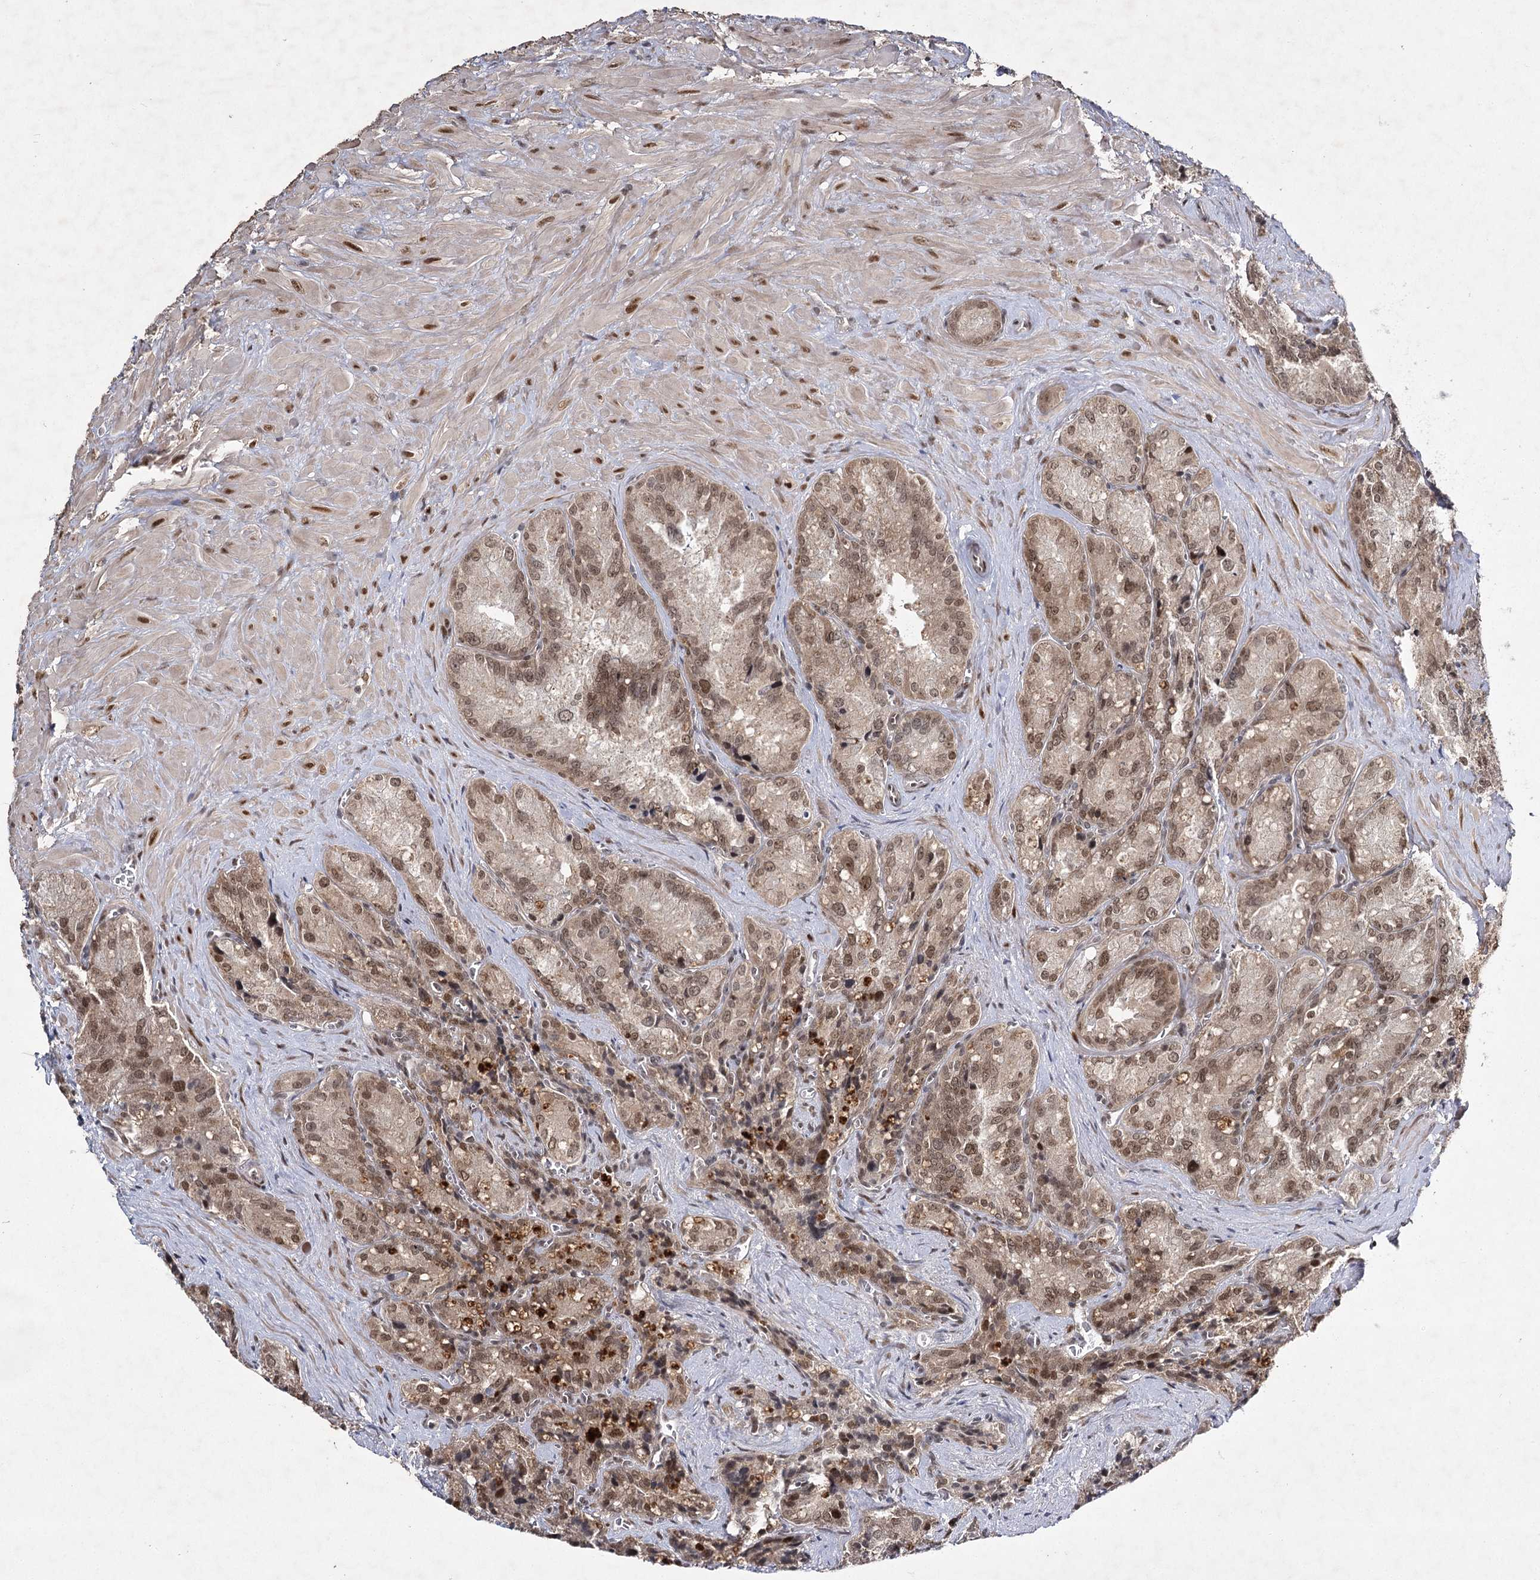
{"staining": {"intensity": "moderate", "quantity": ">75%", "location": "nuclear"}, "tissue": "seminal vesicle", "cell_type": "Glandular cells", "image_type": "normal", "snomed": [{"axis": "morphology", "description": "Normal tissue, NOS"}, {"axis": "topography", "description": "Seminal veicle"}], "caption": "A medium amount of moderate nuclear positivity is appreciated in approximately >75% of glandular cells in normal seminal vesicle. (brown staining indicates protein expression, while blue staining denotes nuclei).", "gene": "DCUN1D4", "patient": {"sex": "male", "age": 62}}